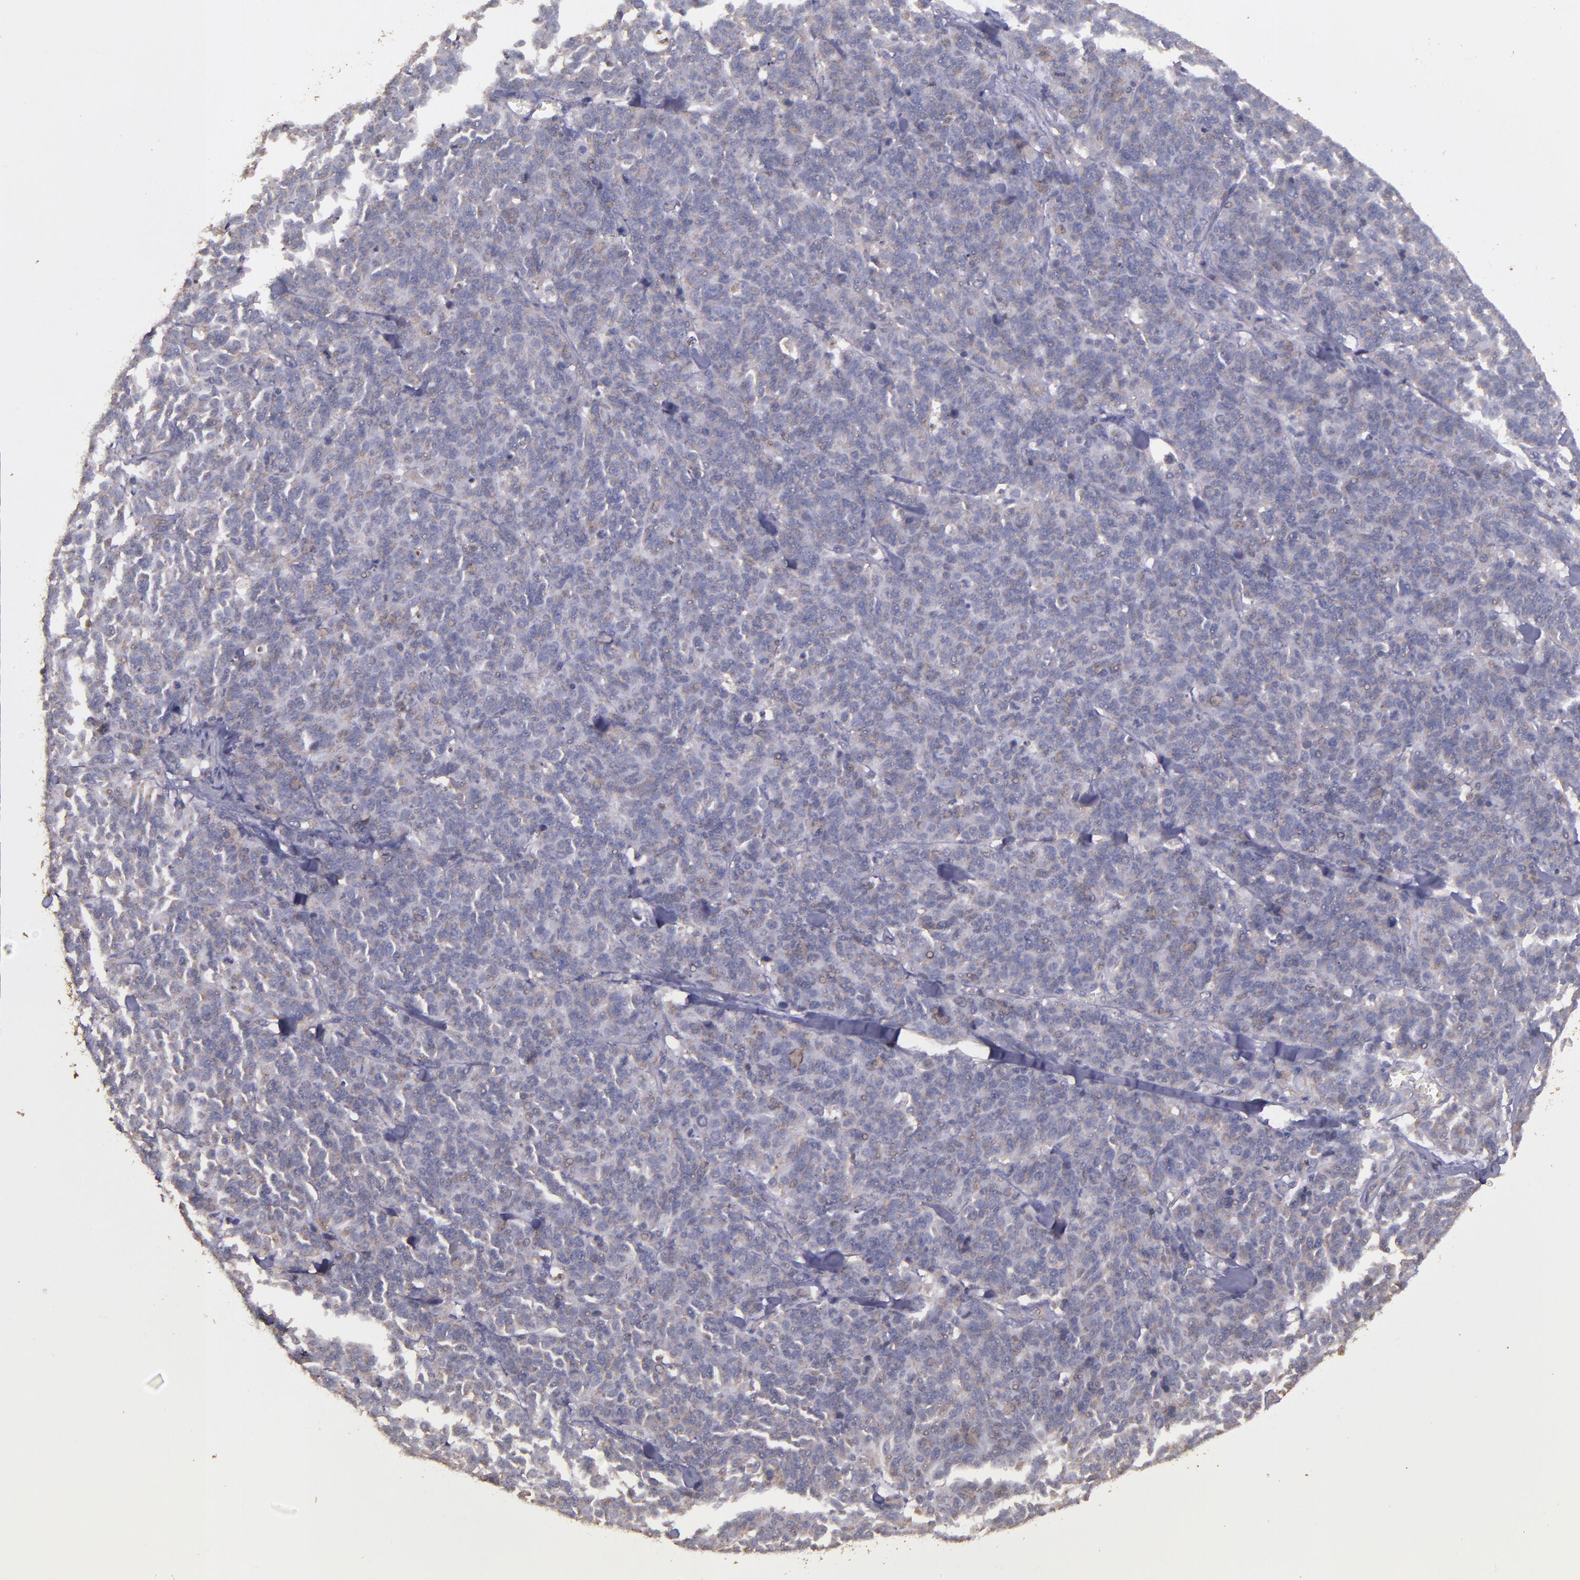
{"staining": {"intensity": "weak", "quantity": "<25%", "location": "cytoplasmic/membranous"}, "tissue": "lung cancer", "cell_type": "Tumor cells", "image_type": "cancer", "snomed": [{"axis": "morphology", "description": "Neoplasm, malignant, NOS"}, {"axis": "topography", "description": "Lung"}], "caption": "There is no significant positivity in tumor cells of lung cancer.", "gene": "HECTD1", "patient": {"sex": "female", "age": 58}}